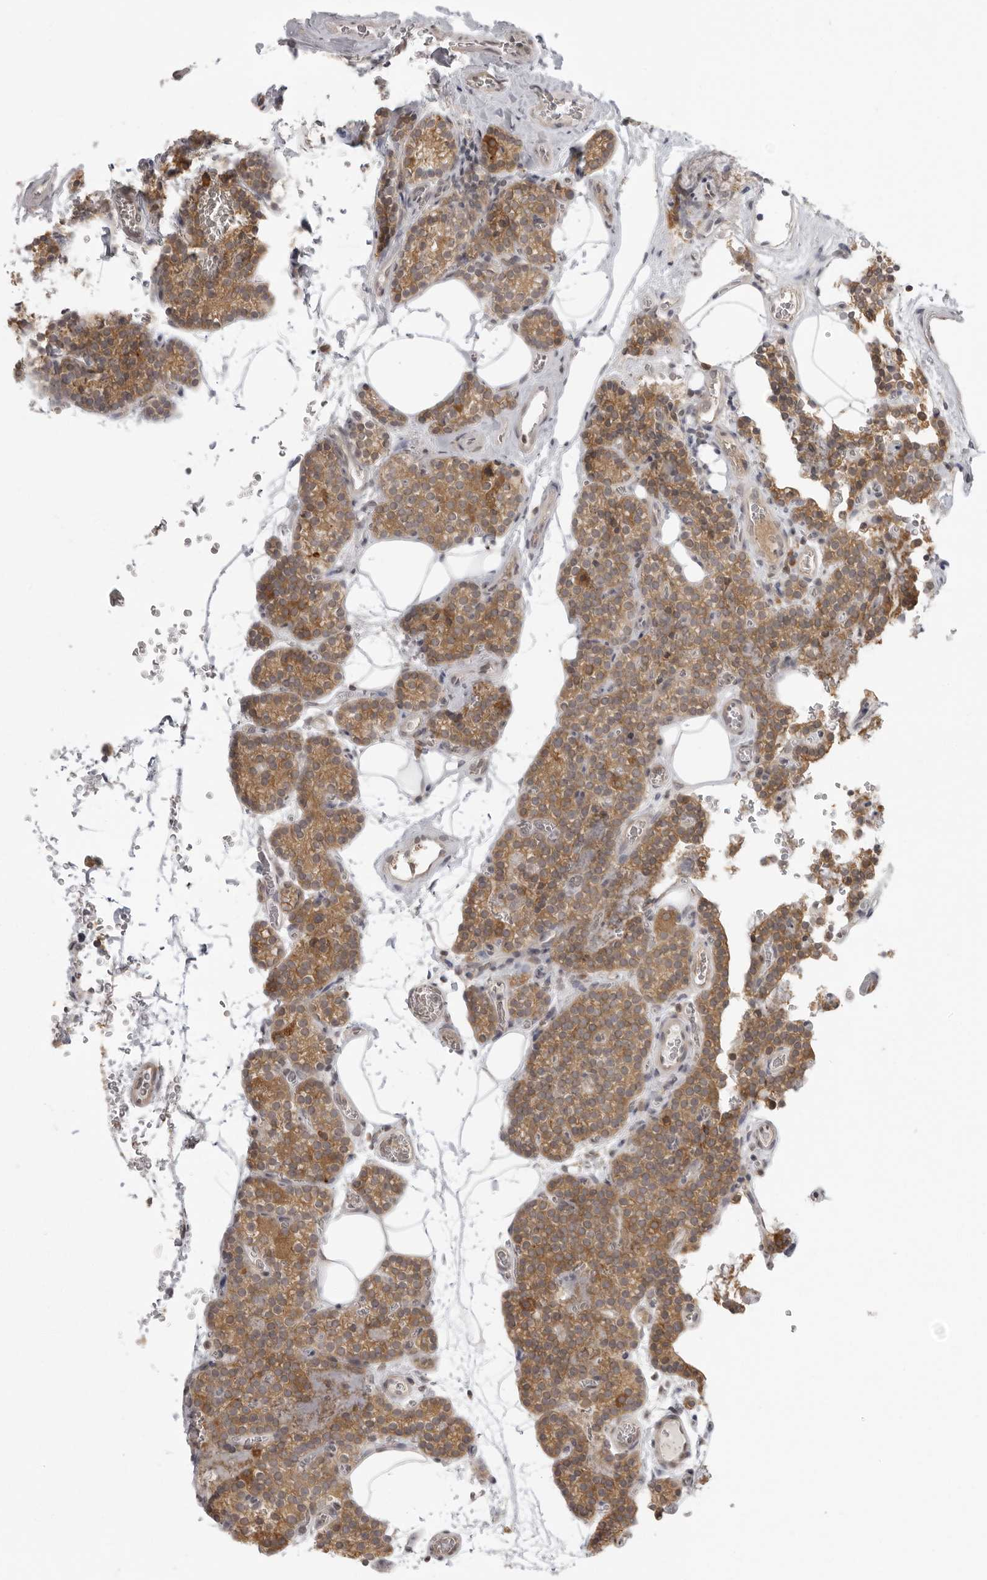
{"staining": {"intensity": "moderate", "quantity": ">75%", "location": "cytoplasmic/membranous"}, "tissue": "parathyroid gland", "cell_type": "Glandular cells", "image_type": "normal", "snomed": [{"axis": "morphology", "description": "Normal tissue, NOS"}, {"axis": "topography", "description": "Parathyroid gland"}], "caption": "Glandular cells exhibit medium levels of moderate cytoplasmic/membranous positivity in about >75% of cells in benign parathyroid gland.", "gene": "PRRC2A", "patient": {"sex": "female", "age": 64}}